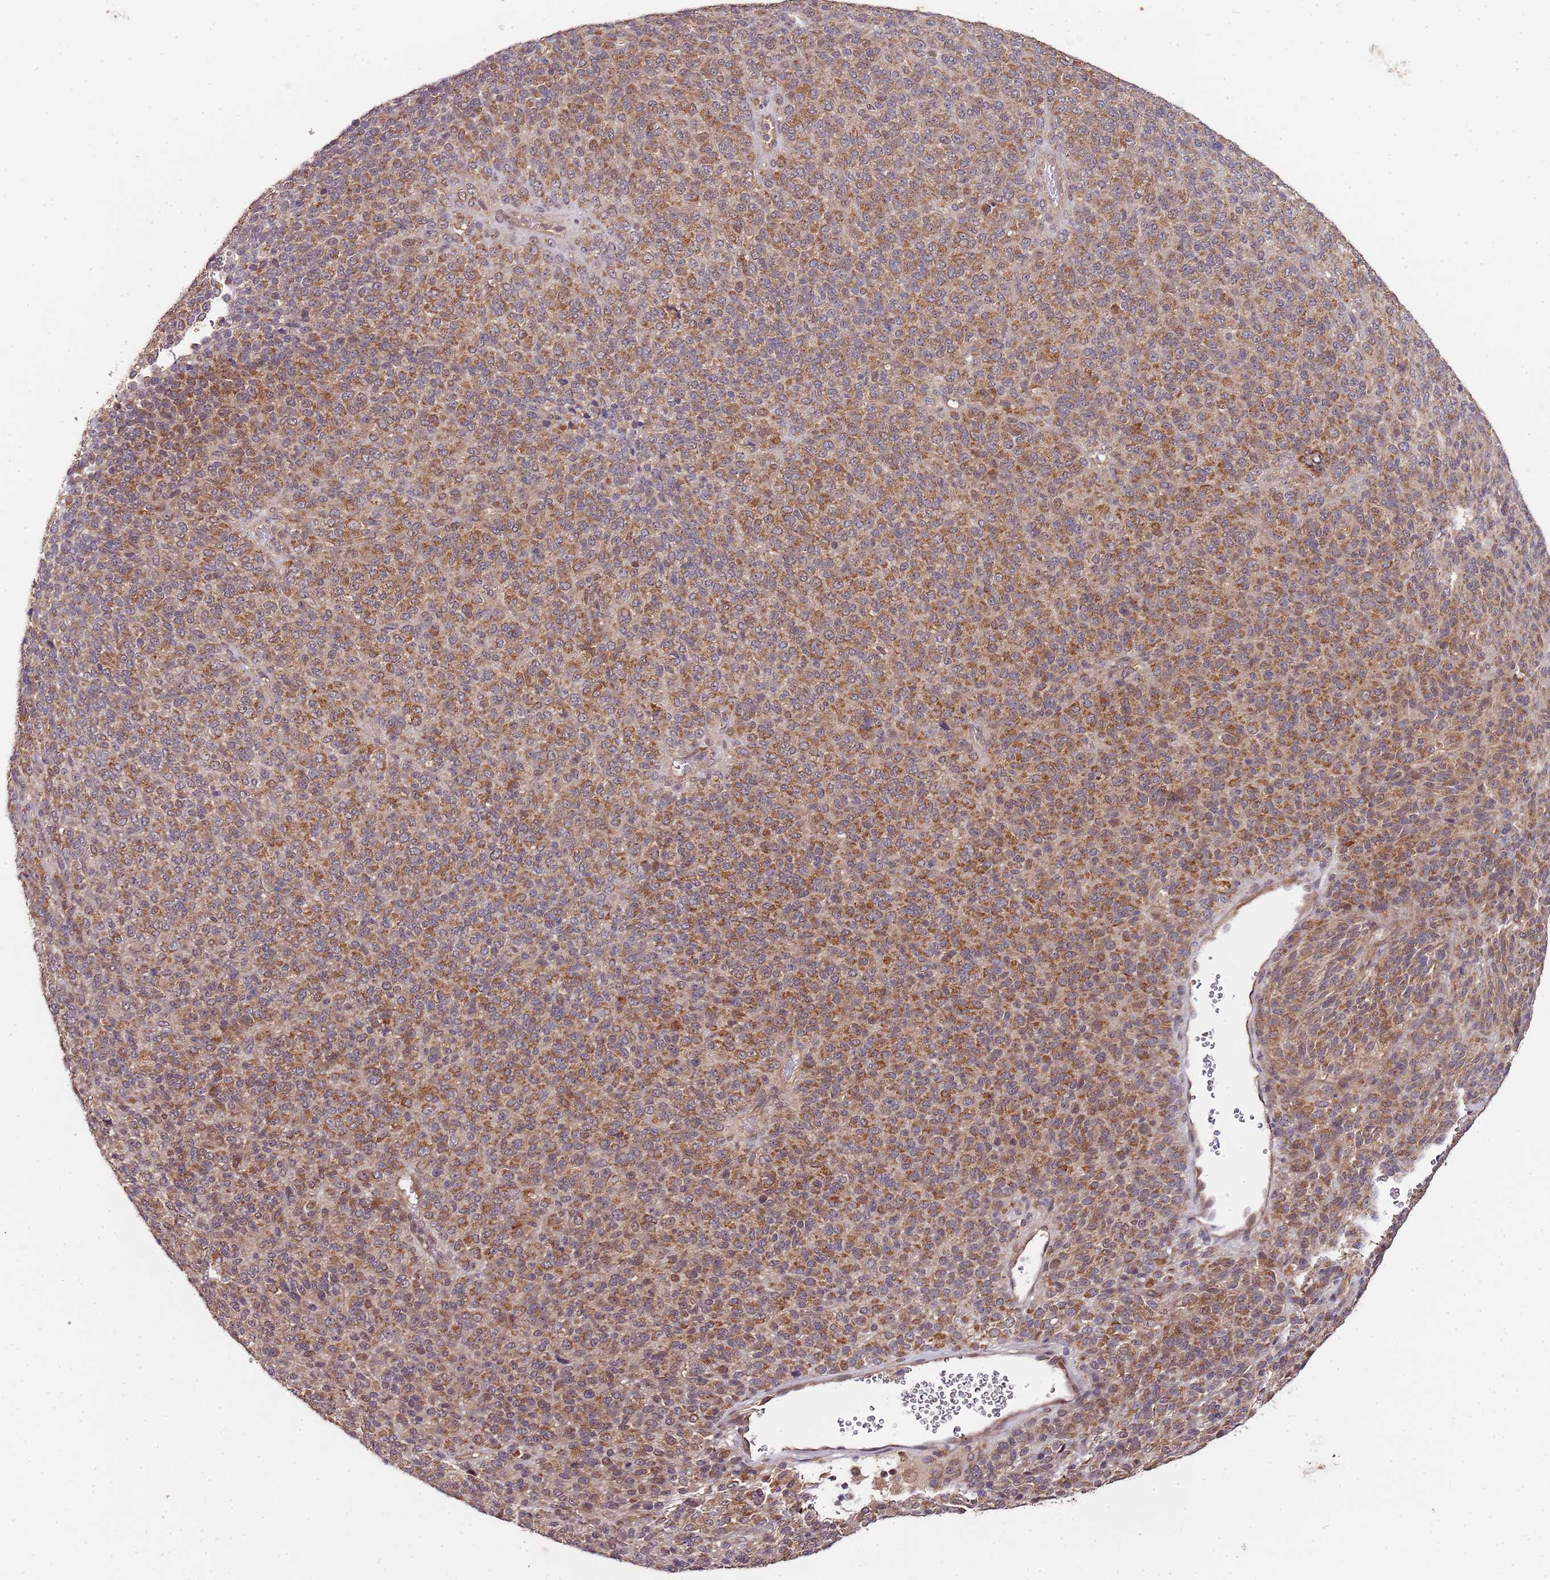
{"staining": {"intensity": "strong", "quantity": ">75%", "location": "cytoplasmic/membranous"}, "tissue": "melanoma", "cell_type": "Tumor cells", "image_type": "cancer", "snomed": [{"axis": "morphology", "description": "Malignant melanoma, Metastatic site"}, {"axis": "topography", "description": "Brain"}], "caption": "Immunohistochemical staining of human malignant melanoma (metastatic site) exhibits high levels of strong cytoplasmic/membranous protein staining in about >75% of tumor cells. The staining is performed using DAB (3,3'-diaminobenzidine) brown chromogen to label protein expression. The nuclei are counter-stained blue using hematoxylin.", "gene": "LIN37", "patient": {"sex": "female", "age": 56}}